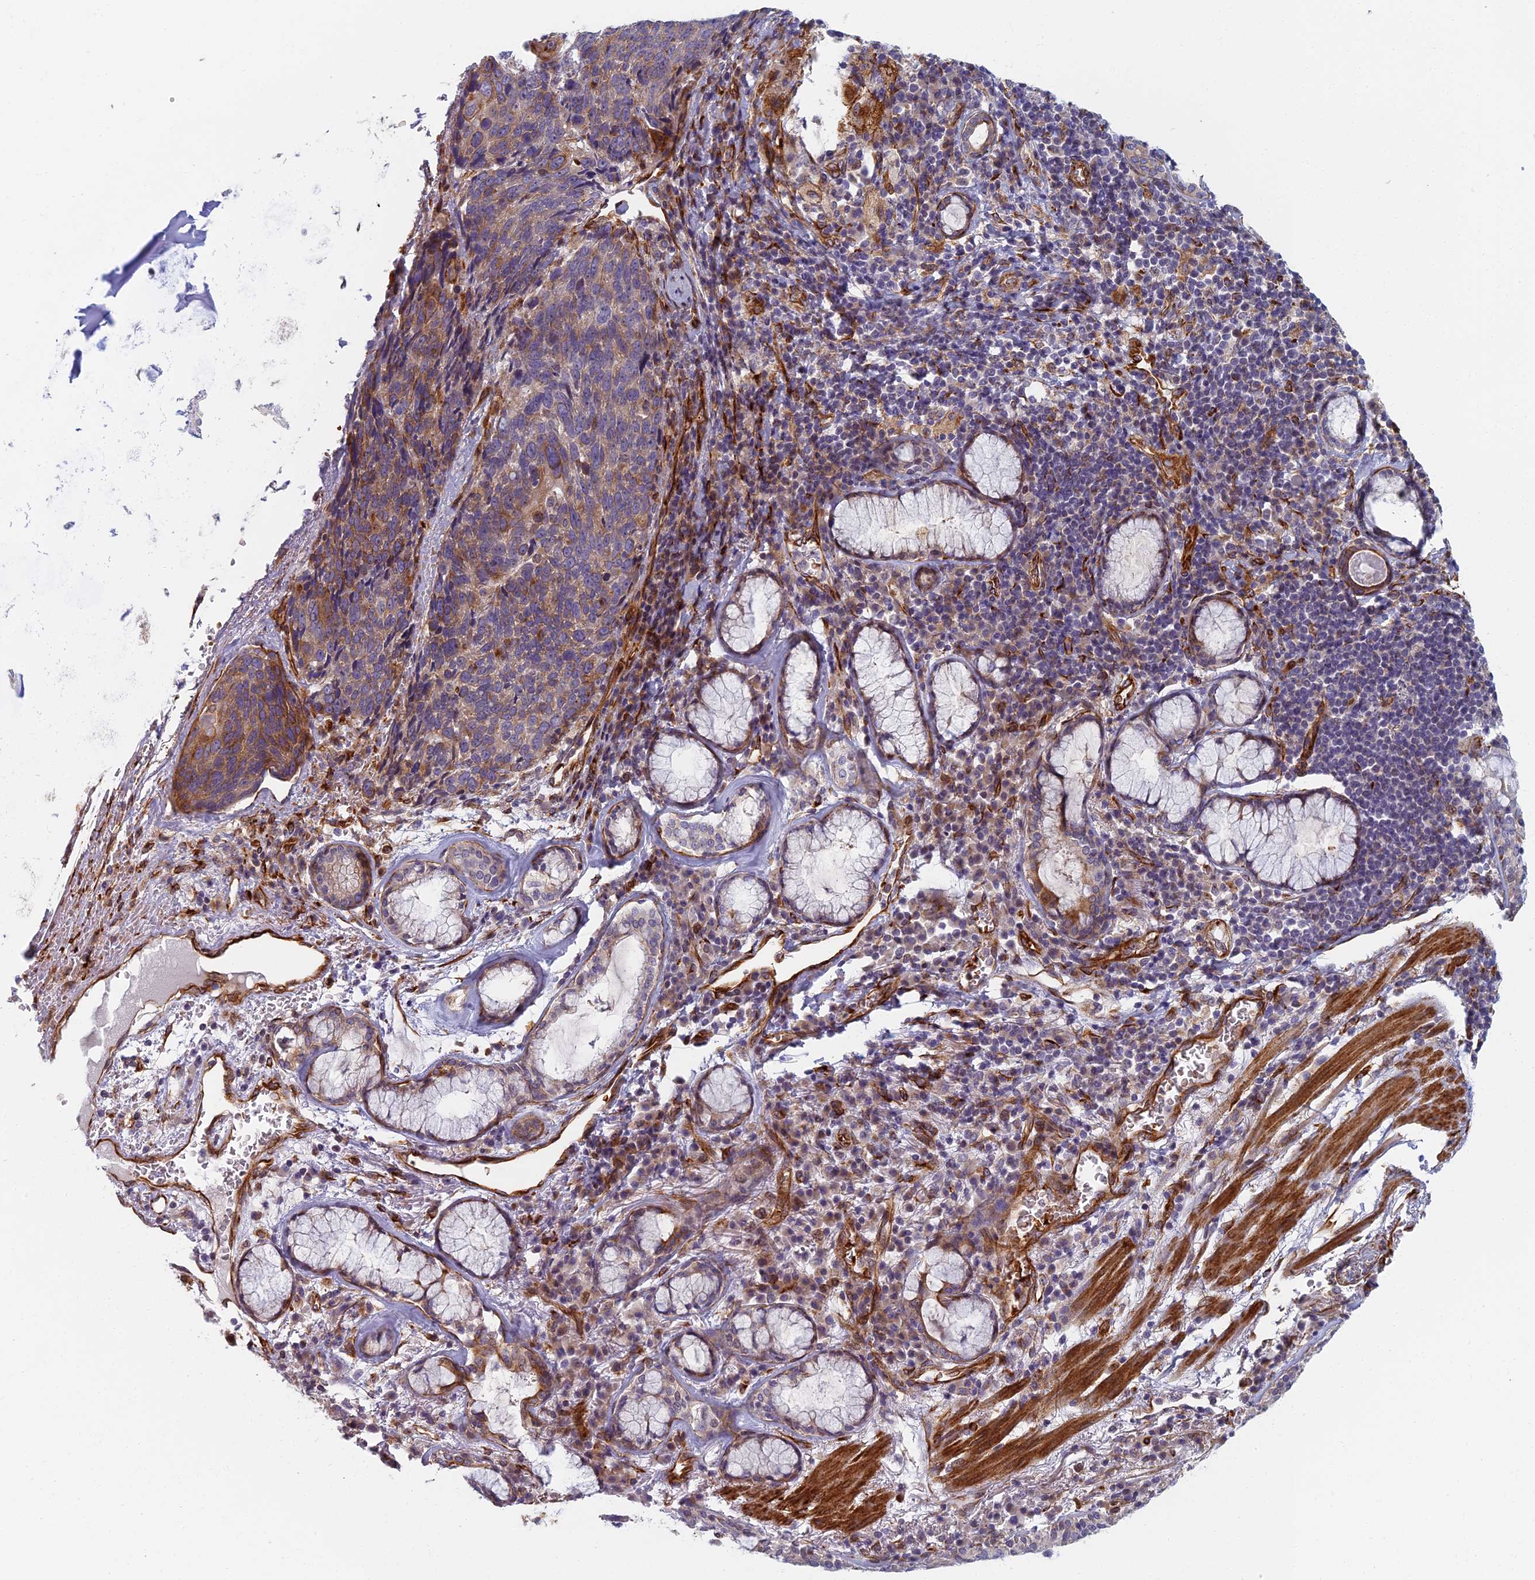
{"staining": {"intensity": "weak", "quantity": ">75%", "location": "cytoplasmic/membranous"}, "tissue": "lung cancer", "cell_type": "Tumor cells", "image_type": "cancer", "snomed": [{"axis": "morphology", "description": "Squamous cell carcinoma, NOS"}, {"axis": "topography", "description": "Lung"}], "caption": "The micrograph demonstrates immunohistochemical staining of lung cancer (squamous cell carcinoma). There is weak cytoplasmic/membranous positivity is present in about >75% of tumor cells.", "gene": "ABCB10", "patient": {"sex": "male", "age": 66}}